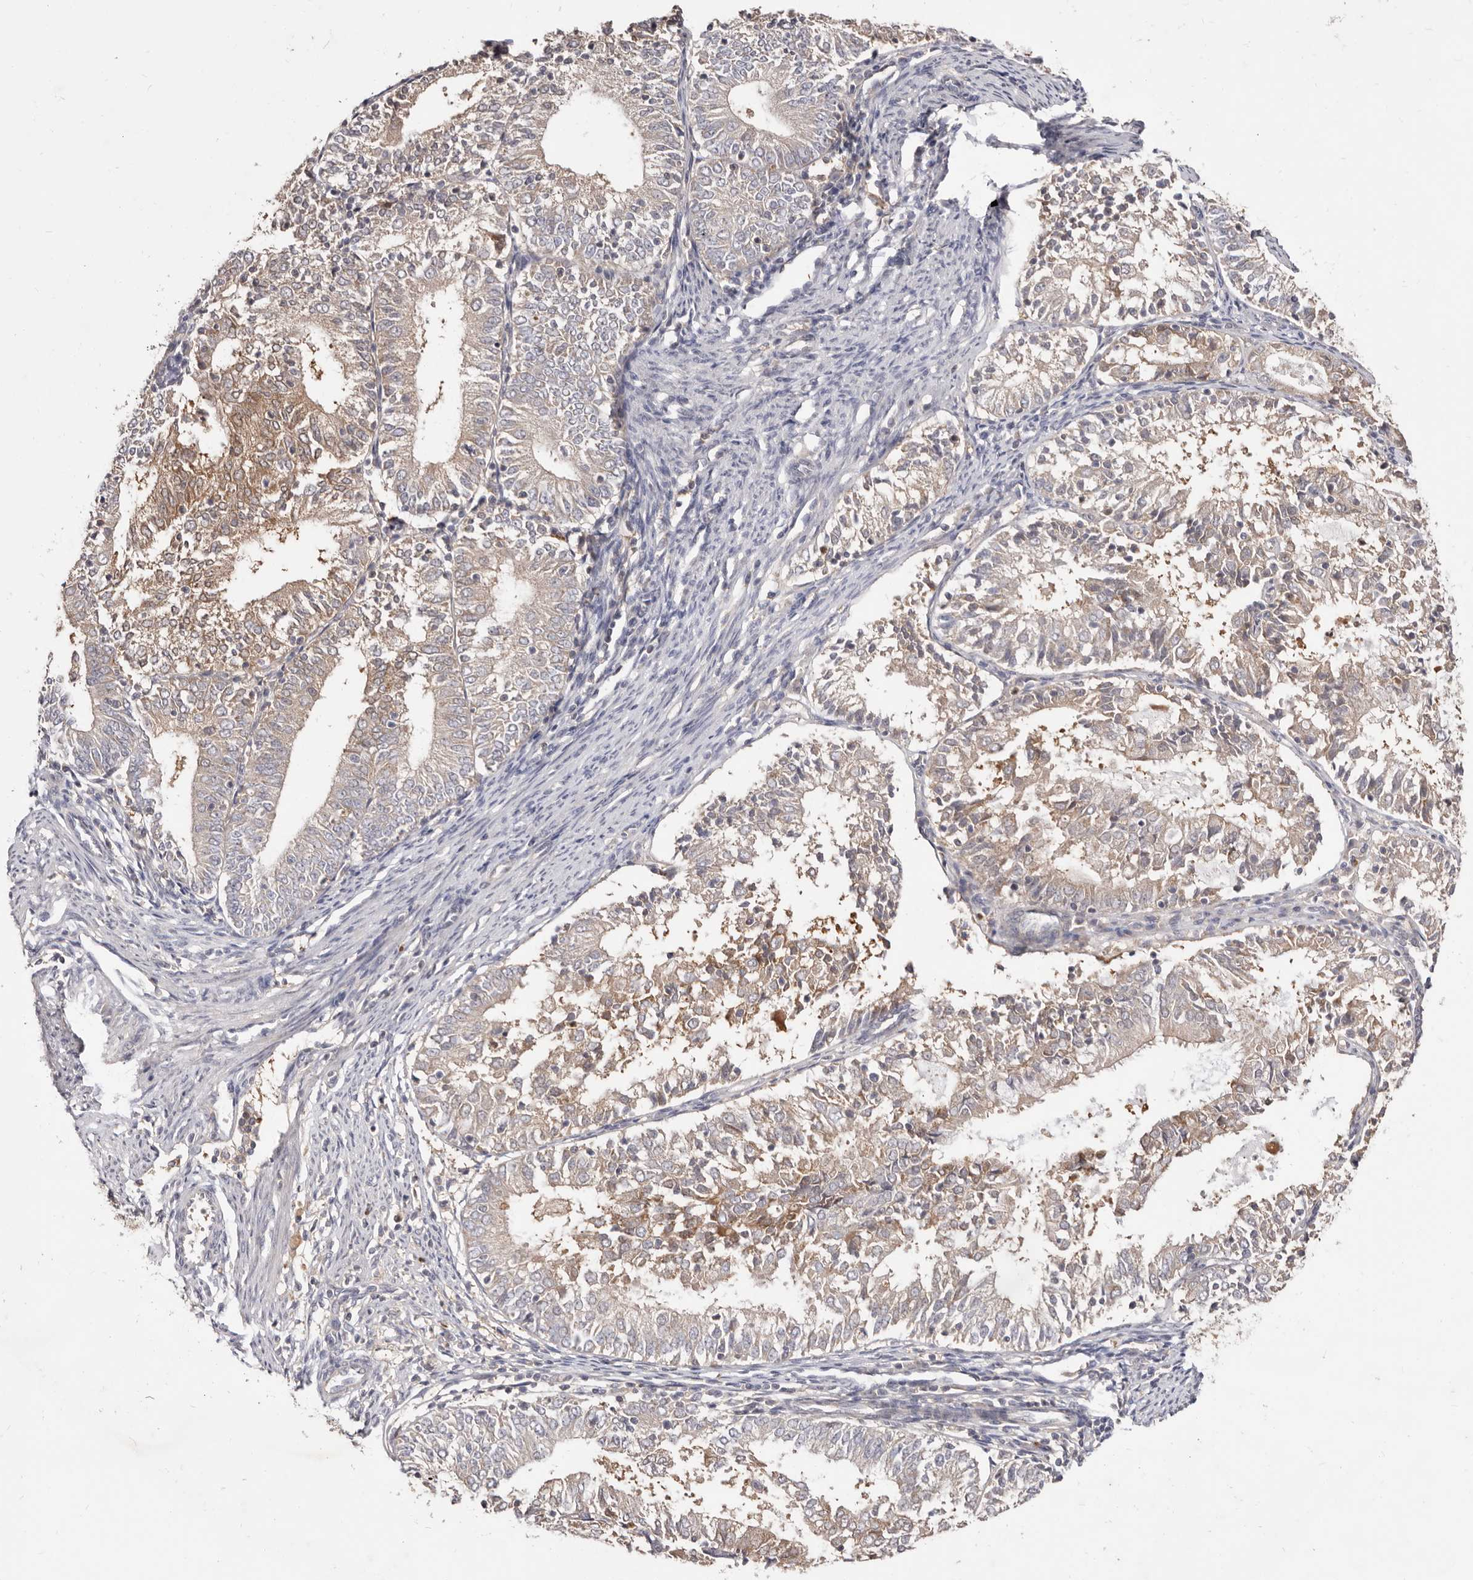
{"staining": {"intensity": "moderate", "quantity": "<25%", "location": "cytoplasmic/membranous"}, "tissue": "endometrial cancer", "cell_type": "Tumor cells", "image_type": "cancer", "snomed": [{"axis": "morphology", "description": "Adenocarcinoma, NOS"}, {"axis": "topography", "description": "Endometrium"}], "caption": "Endometrial adenocarcinoma was stained to show a protein in brown. There is low levels of moderate cytoplasmic/membranous positivity in approximately <25% of tumor cells. Using DAB (3,3'-diaminobenzidine) (brown) and hematoxylin (blue) stains, captured at high magnification using brightfield microscopy.", "gene": "TC2N", "patient": {"sex": "female", "age": 57}}